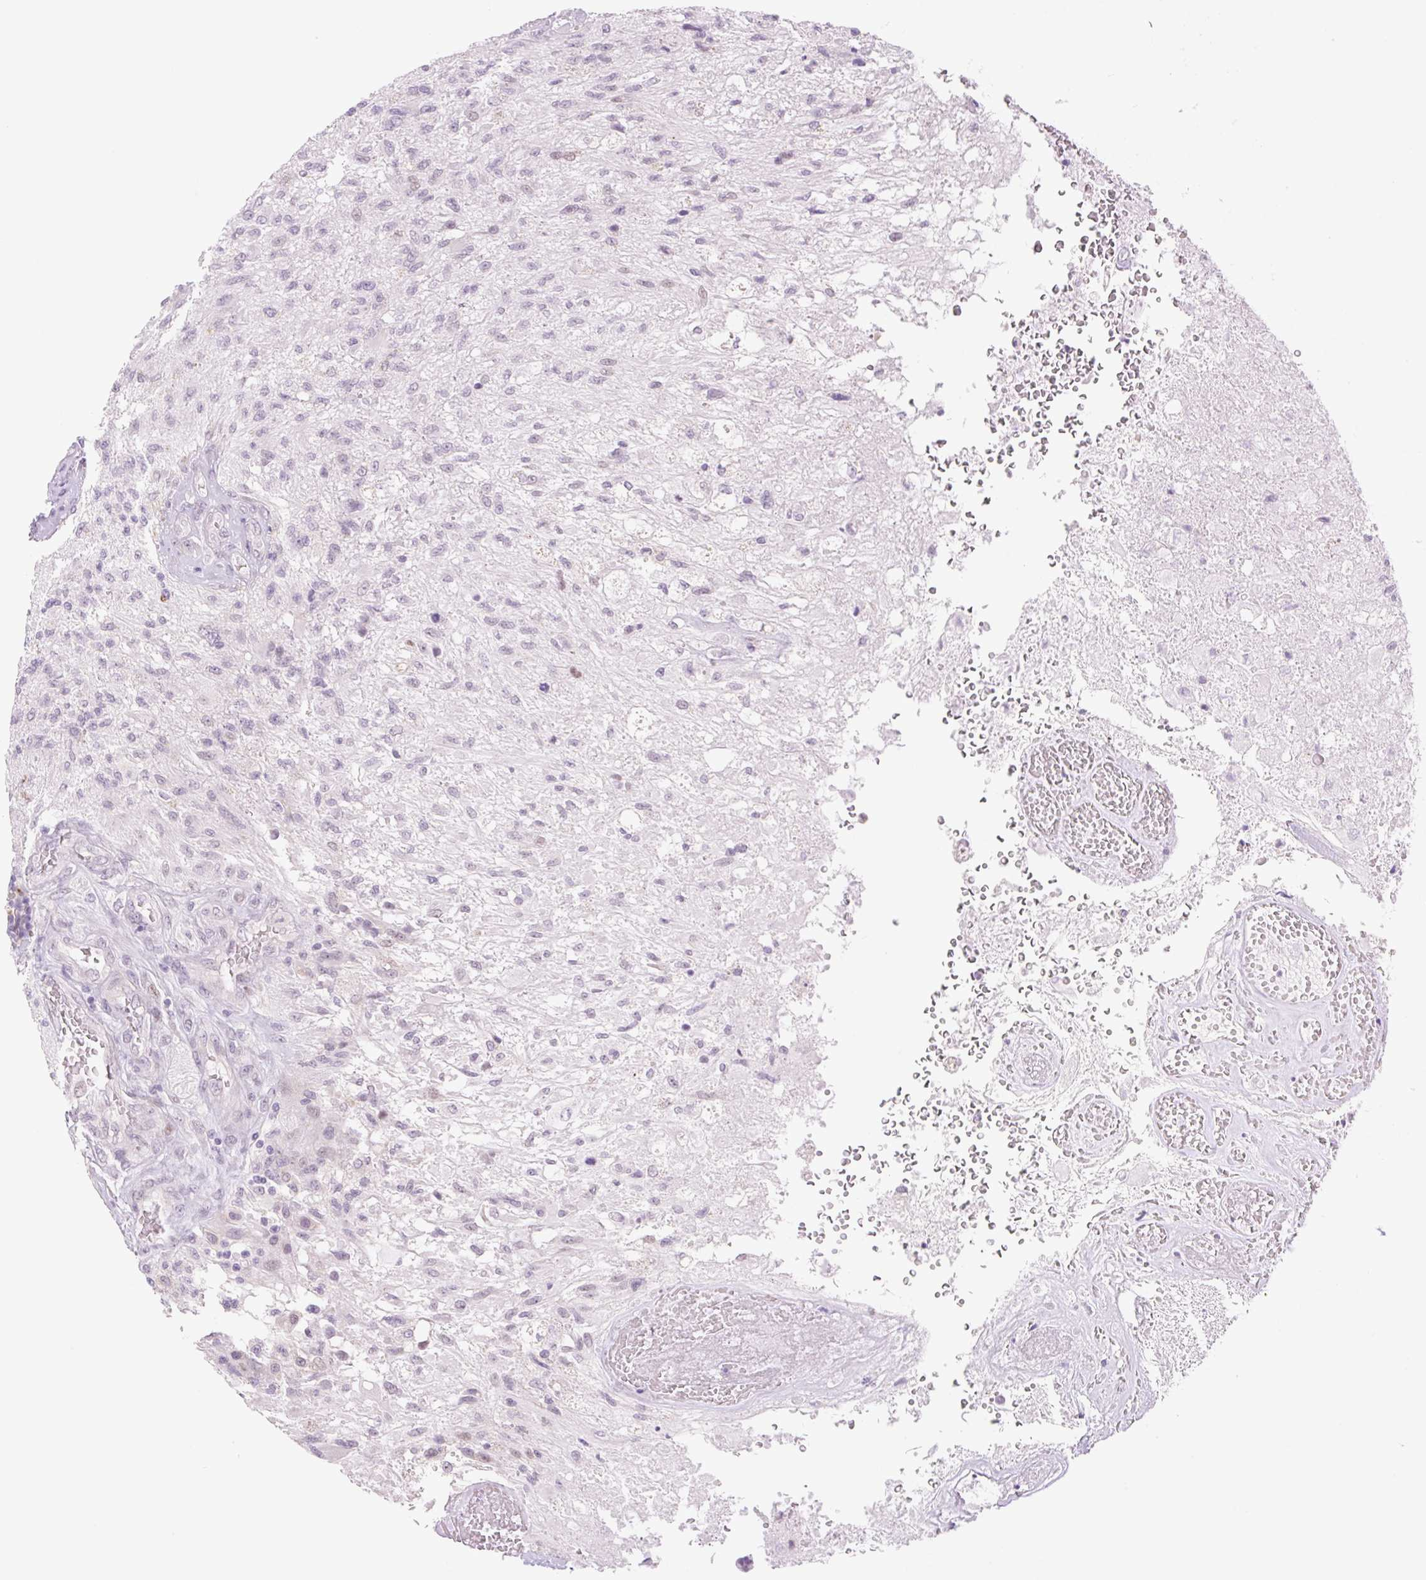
{"staining": {"intensity": "weak", "quantity": "<25%", "location": "nuclear"}, "tissue": "glioma", "cell_type": "Tumor cells", "image_type": "cancer", "snomed": [{"axis": "morphology", "description": "Glioma, malignant, High grade"}, {"axis": "topography", "description": "Brain"}], "caption": "Protein analysis of malignant high-grade glioma exhibits no significant expression in tumor cells. (Brightfield microscopy of DAB (3,3'-diaminobenzidine) IHC at high magnification).", "gene": "SPRYD4", "patient": {"sex": "male", "age": 56}}